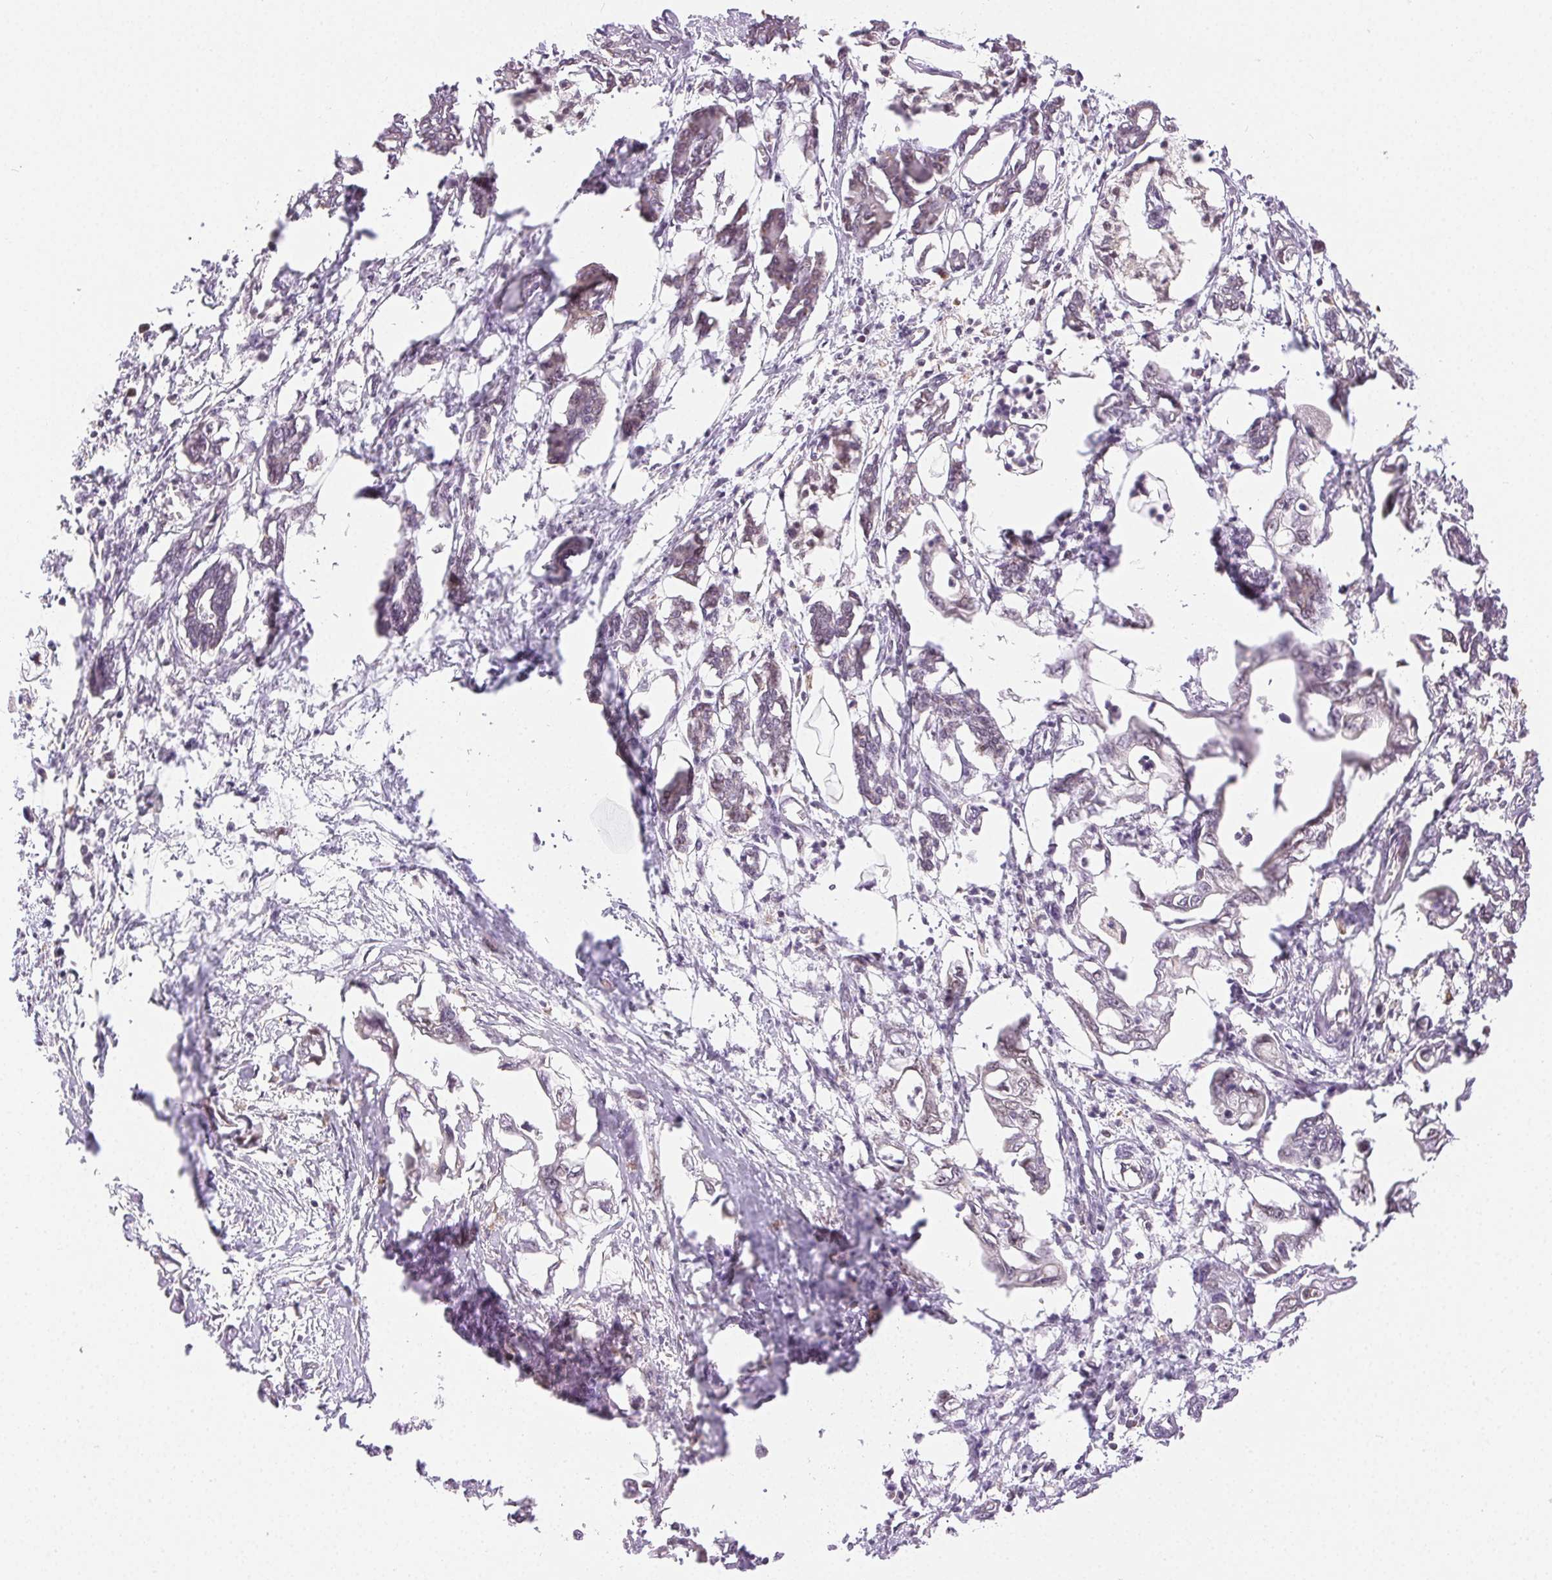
{"staining": {"intensity": "negative", "quantity": "none", "location": "none"}, "tissue": "pancreatic cancer", "cell_type": "Tumor cells", "image_type": "cancer", "snomed": [{"axis": "morphology", "description": "Adenocarcinoma, NOS"}, {"axis": "topography", "description": "Pancreas"}], "caption": "IHC of pancreatic cancer (adenocarcinoma) exhibits no expression in tumor cells. Nuclei are stained in blue.", "gene": "PIWIL4", "patient": {"sex": "male", "age": 61}}